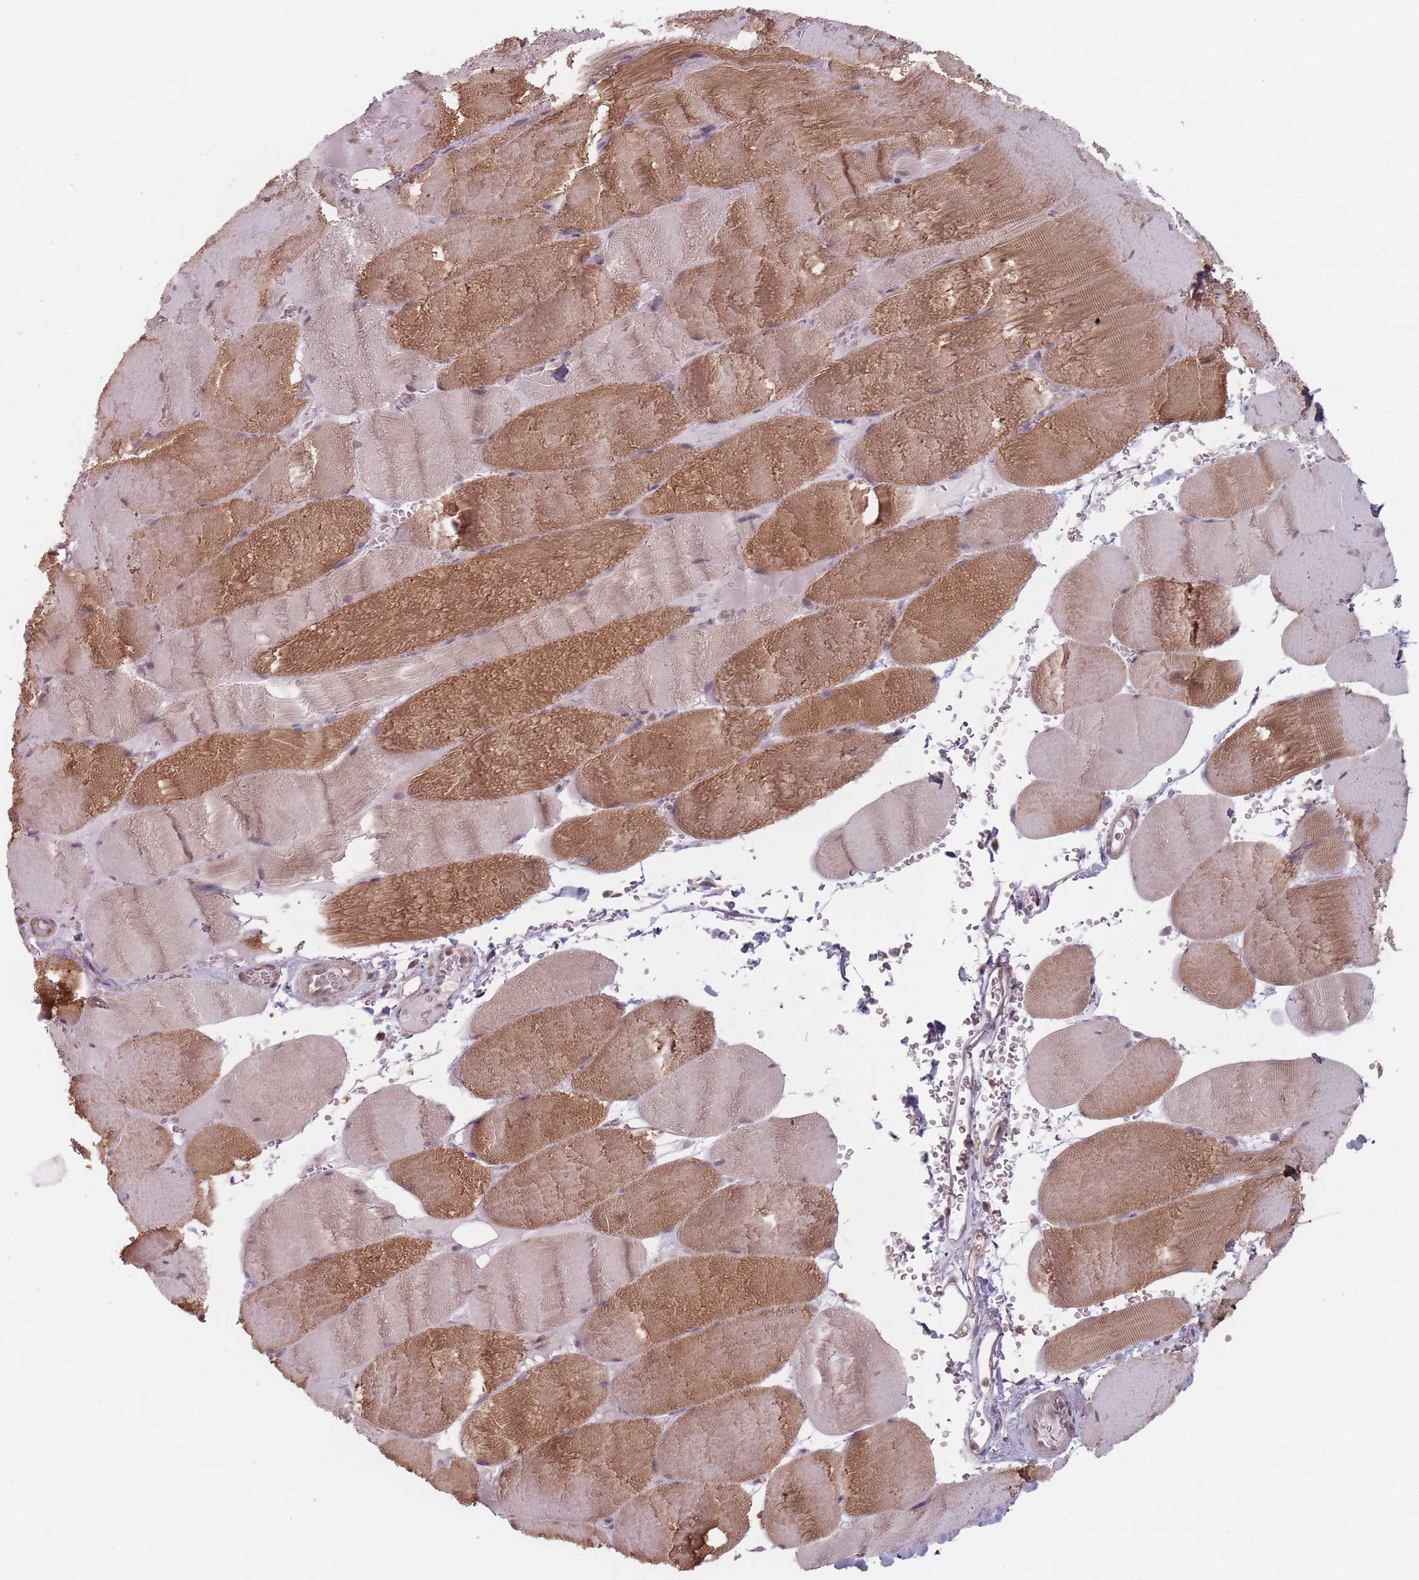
{"staining": {"intensity": "moderate", "quantity": ">75%", "location": "cytoplasmic/membranous"}, "tissue": "skeletal muscle", "cell_type": "Myocytes", "image_type": "normal", "snomed": [{"axis": "morphology", "description": "Normal tissue, NOS"}, {"axis": "topography", "description": "Skeletal muscle"}, {"axis": "topography", "description": "Head-Neck"}], "caption": "Immunohistochemical staining of unremarkable human skeletal muscle reveals medium levels of moderate cytoplasmic/membranous positivity in approximately >75% of myocytes.", "gene": "VPS52", "patient": {"sex": "male", "age": 66}}